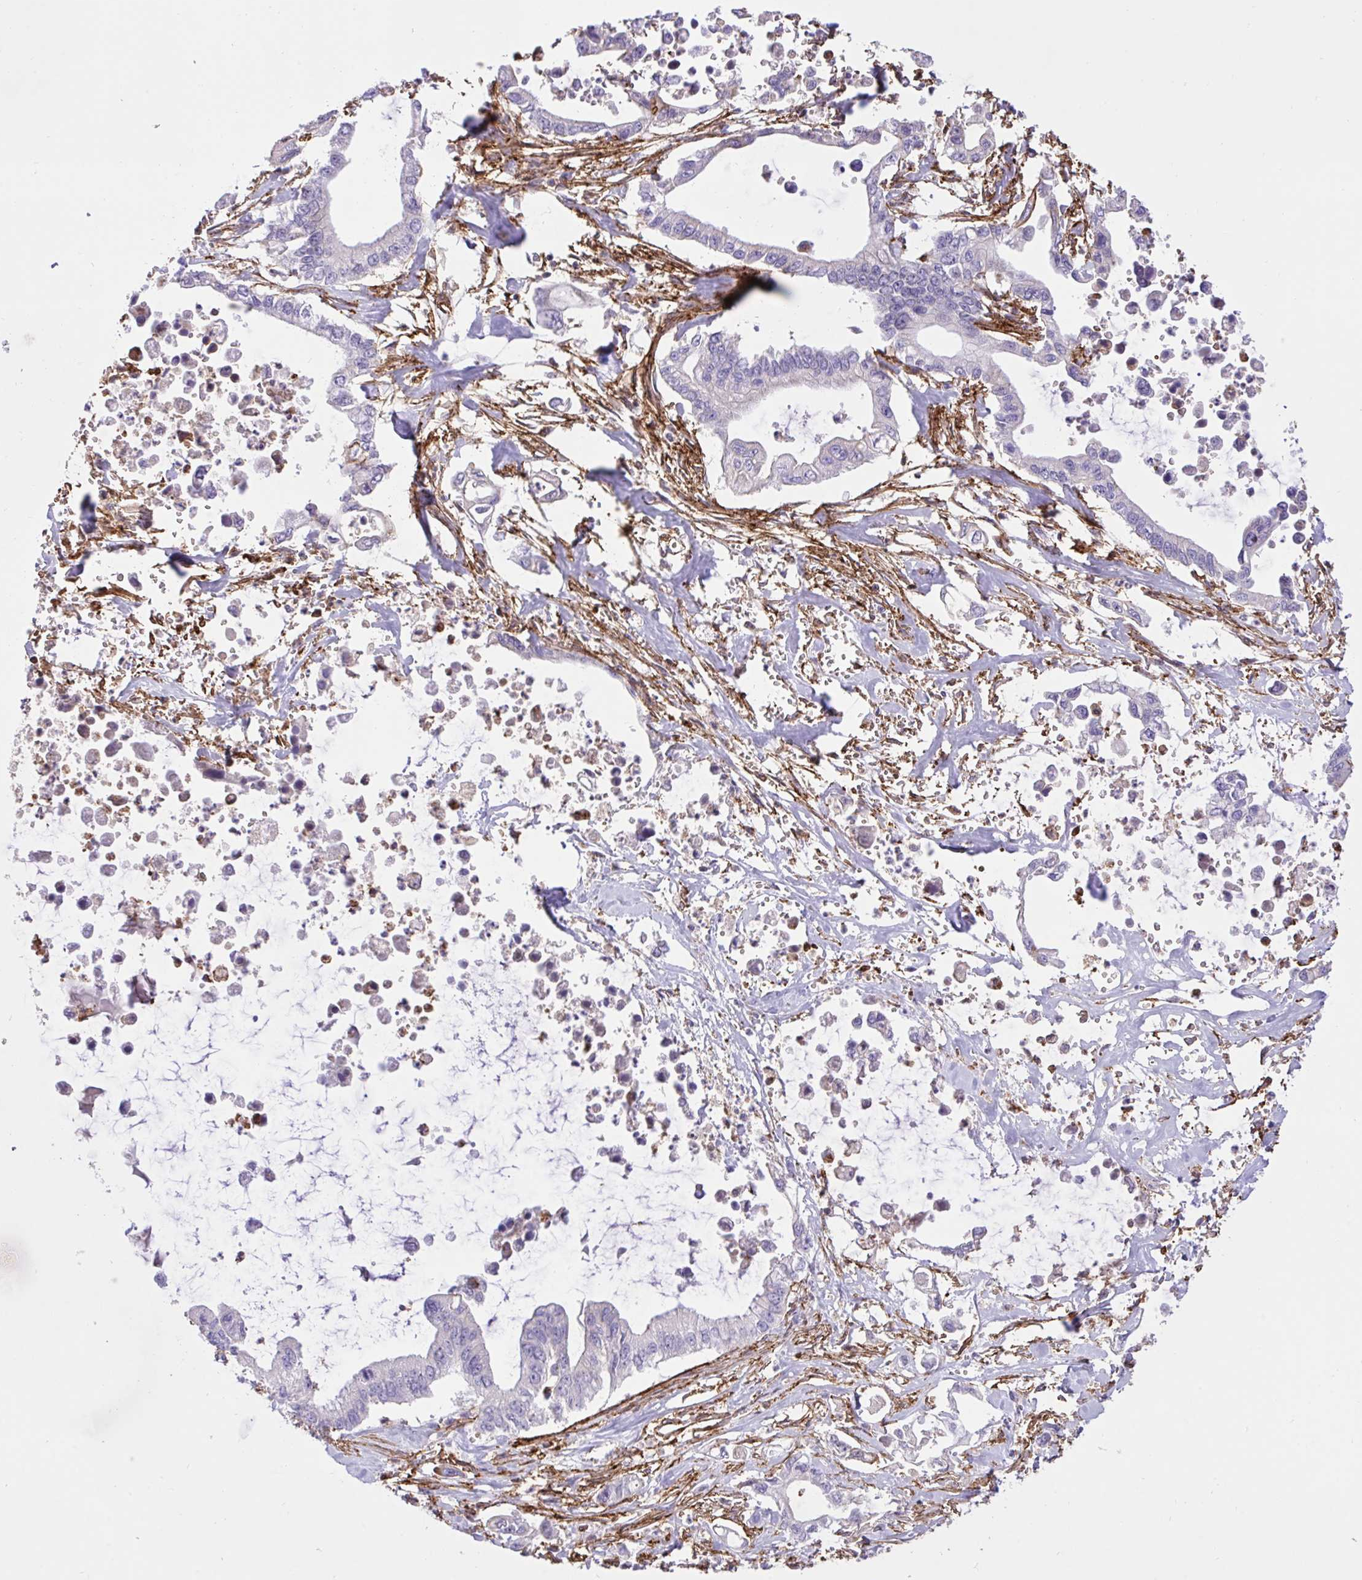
{"staining": {"intensity": "negative", "quantity": "none", "location": "none"}, "tissue": "pancreatic cancer", "cell_type": "Tumor cells", "image_type": "cancer", "snomed": [{"axis": "morphology", "description": "Adenocarcinoma, NOS"}, {"axis": "topography", "description": "Pancreas"}], "caption": "This is a histopathology image of immunohistochemistry staining of pancreatic cancer, which shows no positivity in tumor cells. (Brightfield microscopy of DAB (3,3'-diaminobenzidine) IHC at high magnification).", "gene": "ERI1", "patient": {"sex": "male", "age": 61}}